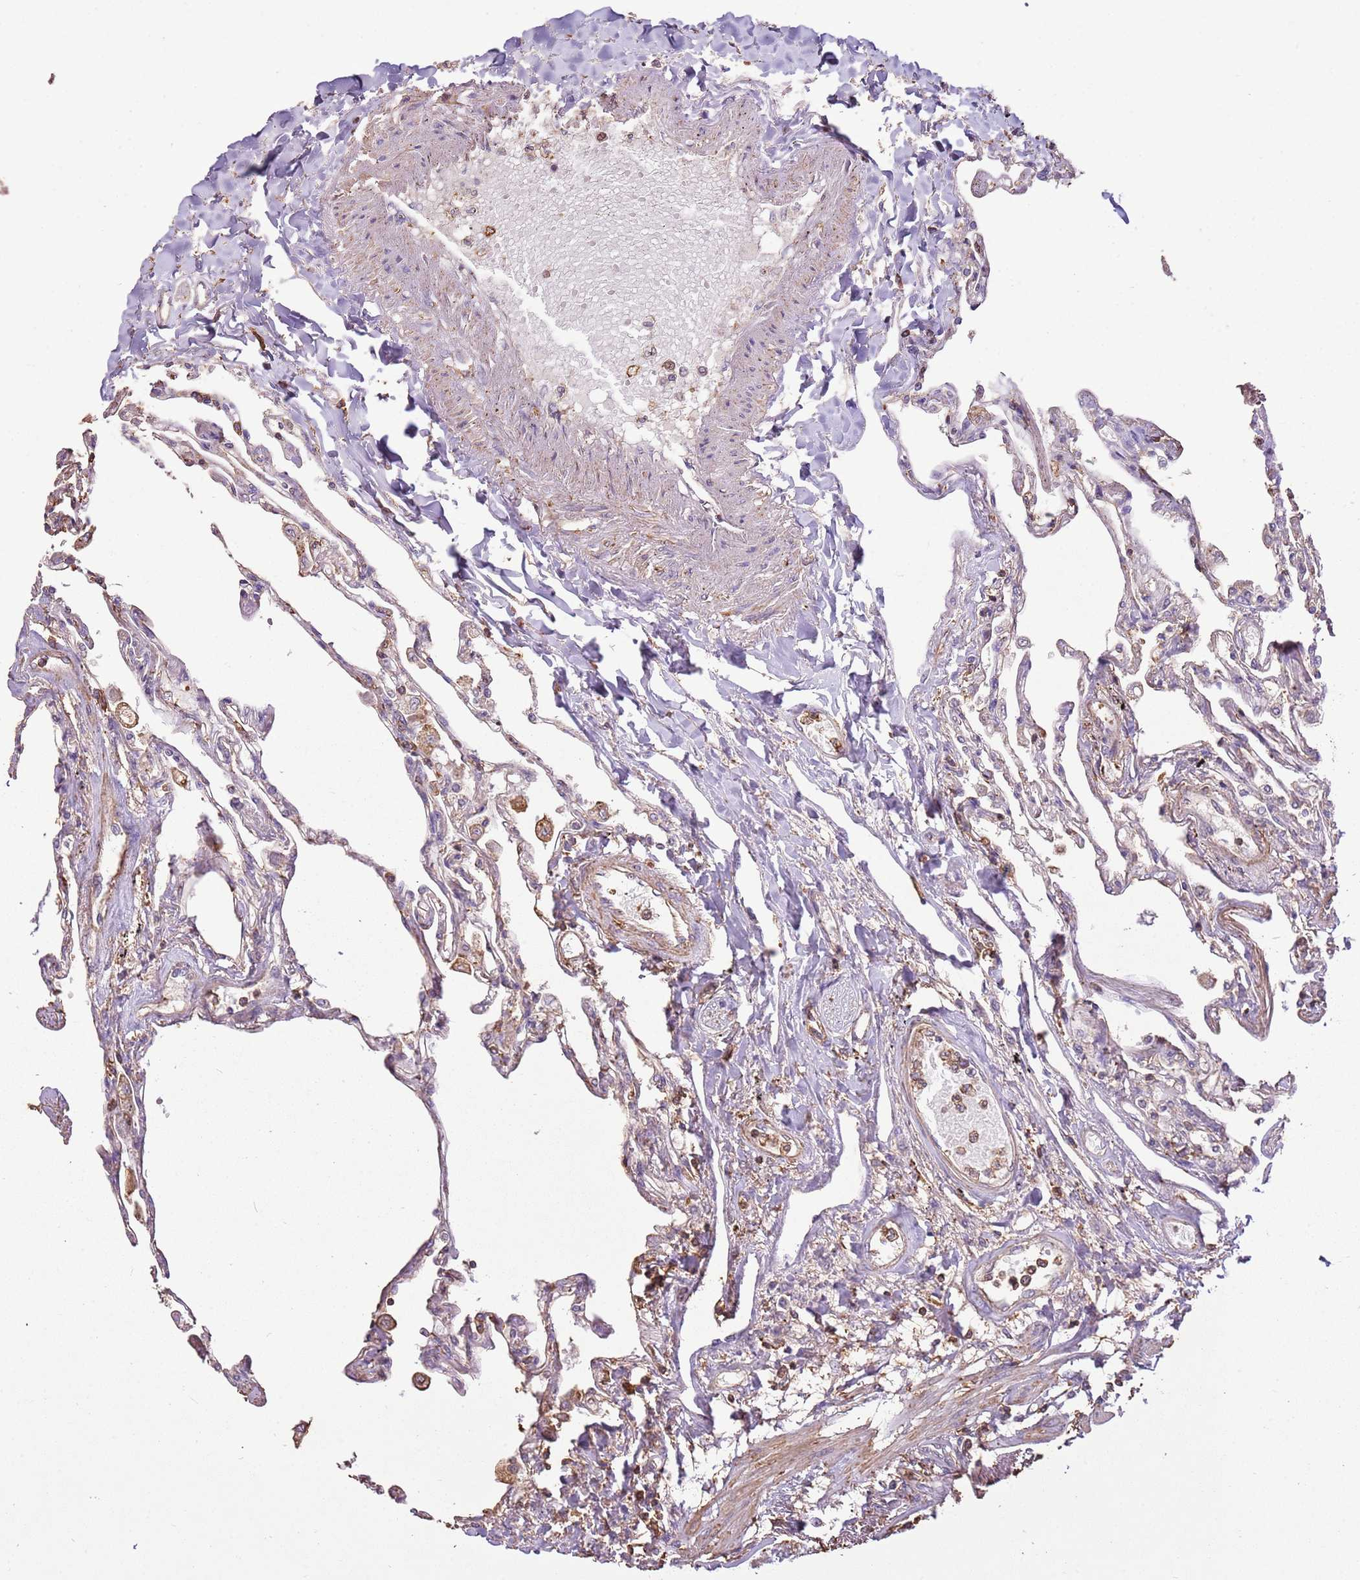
{"staining": {"intensity": "weak", "quantity": "25%-75%", "location": "cytoplasmic/membranous"}, "tissue": "lung", "cell_type": "Alveolar cells", "image_type": "normal", "snomed": [{"axis": "morphology", "description": "Normal tissue, NOS"}, {"axis": "topography", "description": "Lung"}], "caption": "Benign lung displays weak cytoplasmic/membranous staining in about 25%-75% of alveolar cells (IHC, brightfield microscopy, high magnification)..", "gene": "ARL10", "patient": {"sex": "female", "age": 67}}